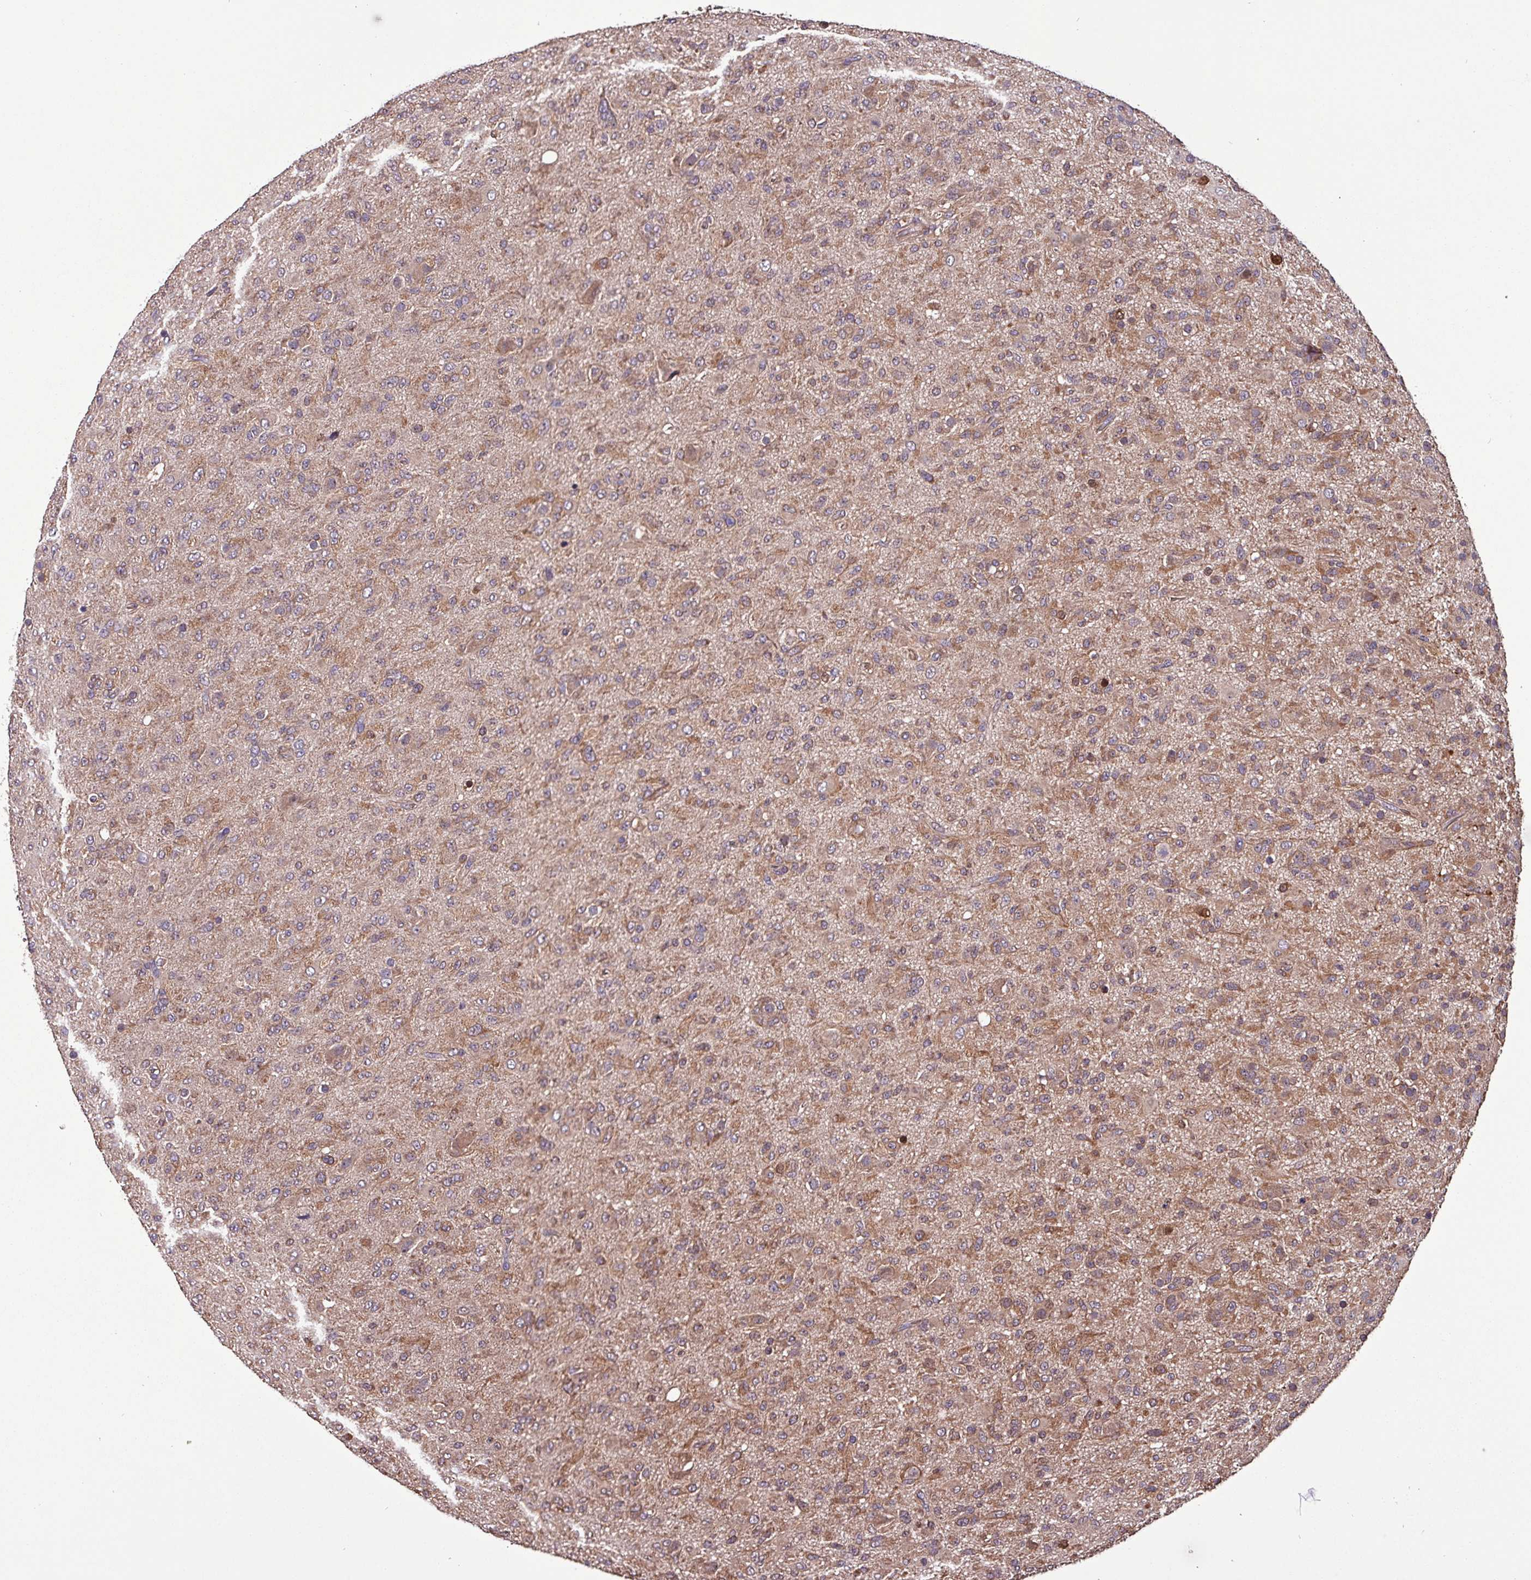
{"staining": {"intensity": "weak", "quantity": ">75%", "location": "cytoplasmic/membranous"}, "tissue": "glioma", "cell_type": "Tumor cells", "image_type": "cancer", "snomed": [{"axis": "morphology", "description": "Glioma, malignant, Low grade"}, {"axis": "topography", "description": "Brain"}], "caption": "The immunohistochemical stain shows weak cytoplasmic/membranous staining in tumor cells of malignant glioma (low-grade) tissue.", "gene": "PAFAH1B2", "patient": {"sex": "male", "age": 65}}